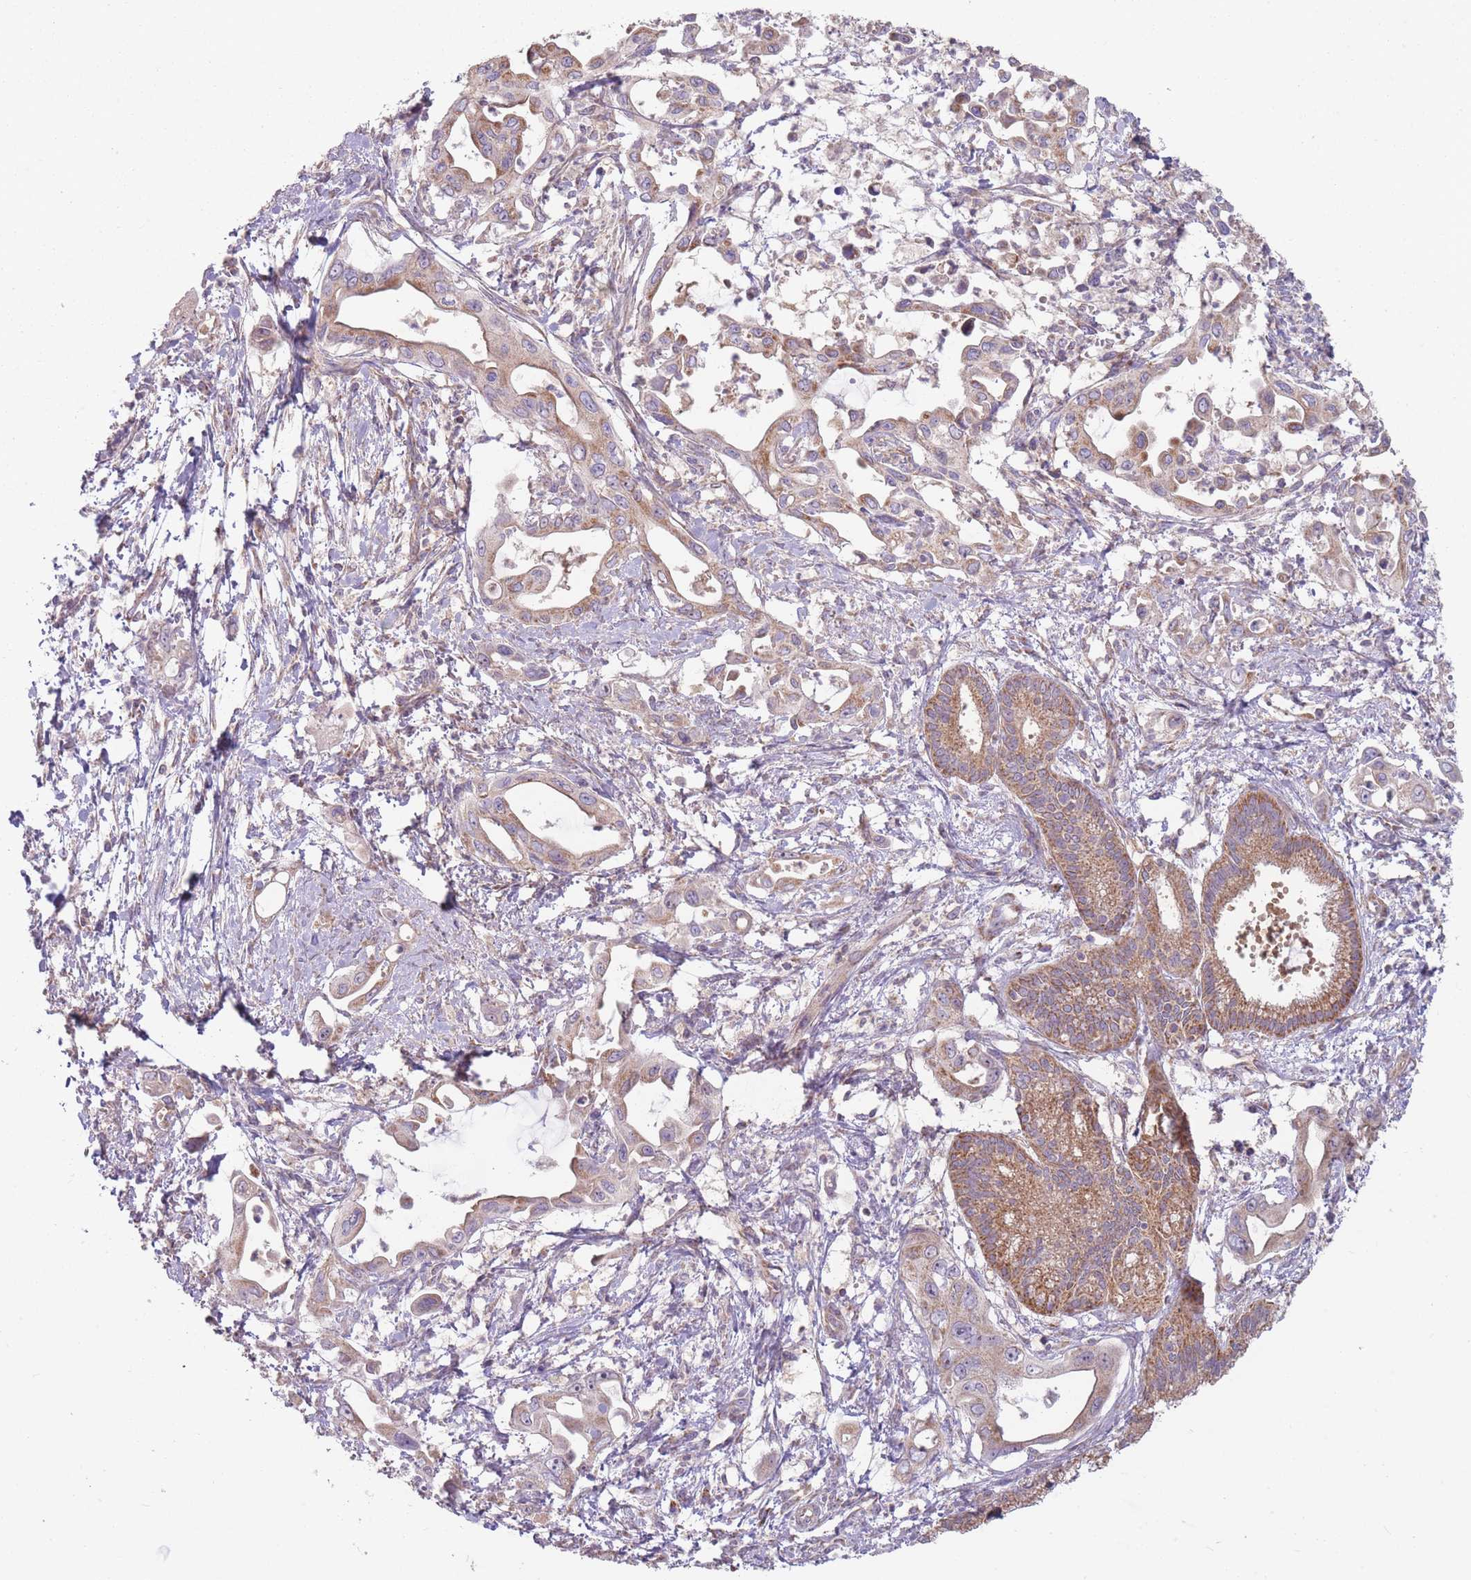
{"staining": {"intensity": "moderate", "quantity": ">75%", "location": "cytoplasmic/membranous"}, "tissue": "pancreatic cancer", "cell_type": "Tumor cells", "image_type": "cancer", "snomed": [{"axis": "morphology", "description": "Adenocarcinoma, NOS"}, {"axis": "topography", "description": "Pancreas"}], "caption": "Moderate cytoplasmic/membranous positivity is seen in approximately >75% of tumor cells in pancreatic cancer (adenocarcinoma).", "gene": "NDUFA9", "patient": {"sex": "male", "age": 61}}